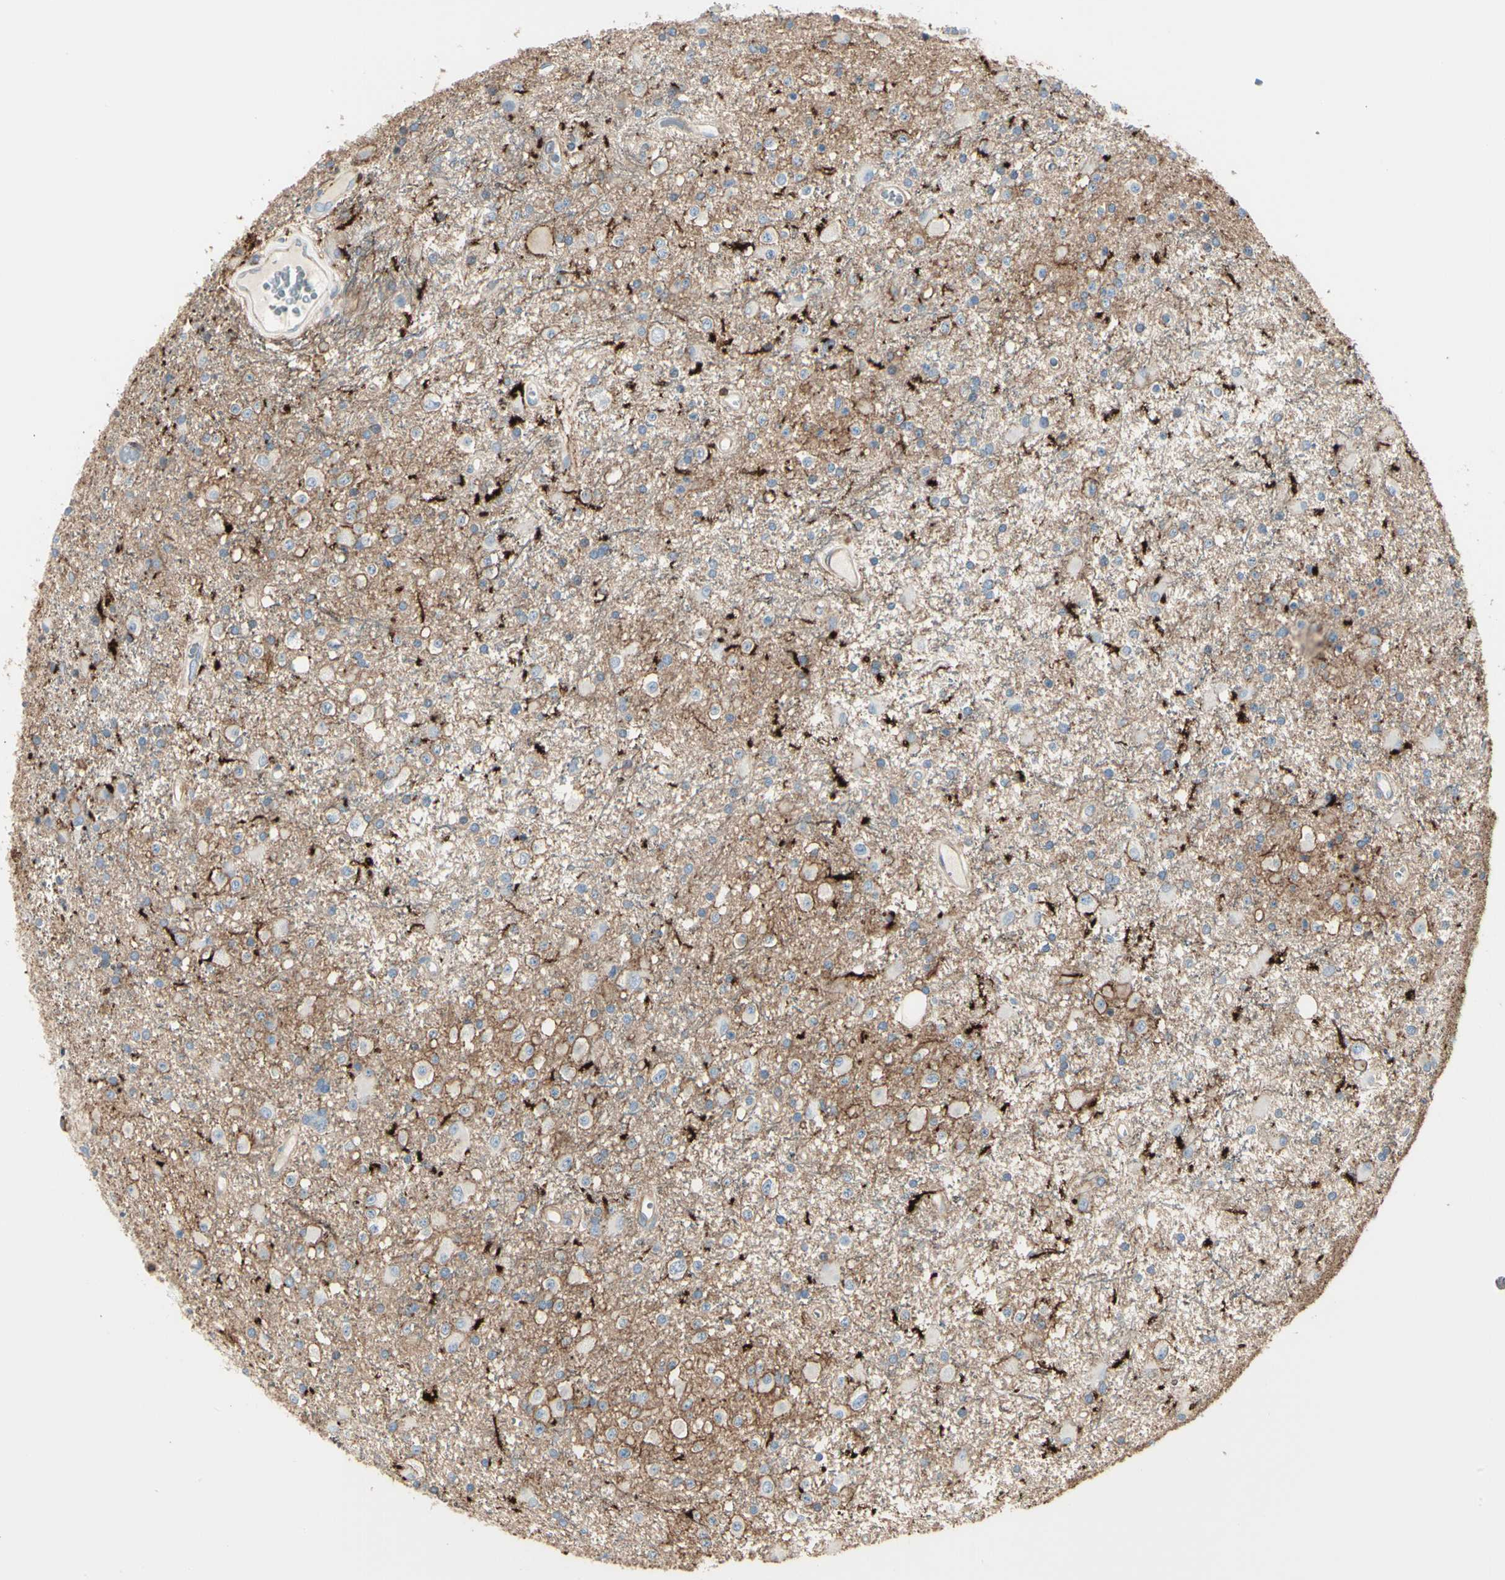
{"staining": {"intensity": "moderate", "quantity": "25%-75%", "location": "cytoplasmic/membranous"}, "tissue": "glioma", "cell_type": "Tumor cells", "image_type": "cancer", "snomed": [{"axis": "morphology", "description": "Glioma, malignant, Low grade"}, {"axis": "topography", "description": "Brain"}], "caption": "Tumor cells display moderate cytoplasmic/membranous expression in about 25%-75% of cells in malignant glioma (low-grade).", "gene": "CLEC2B", "patient": {"sex": "male", "age": 58}}